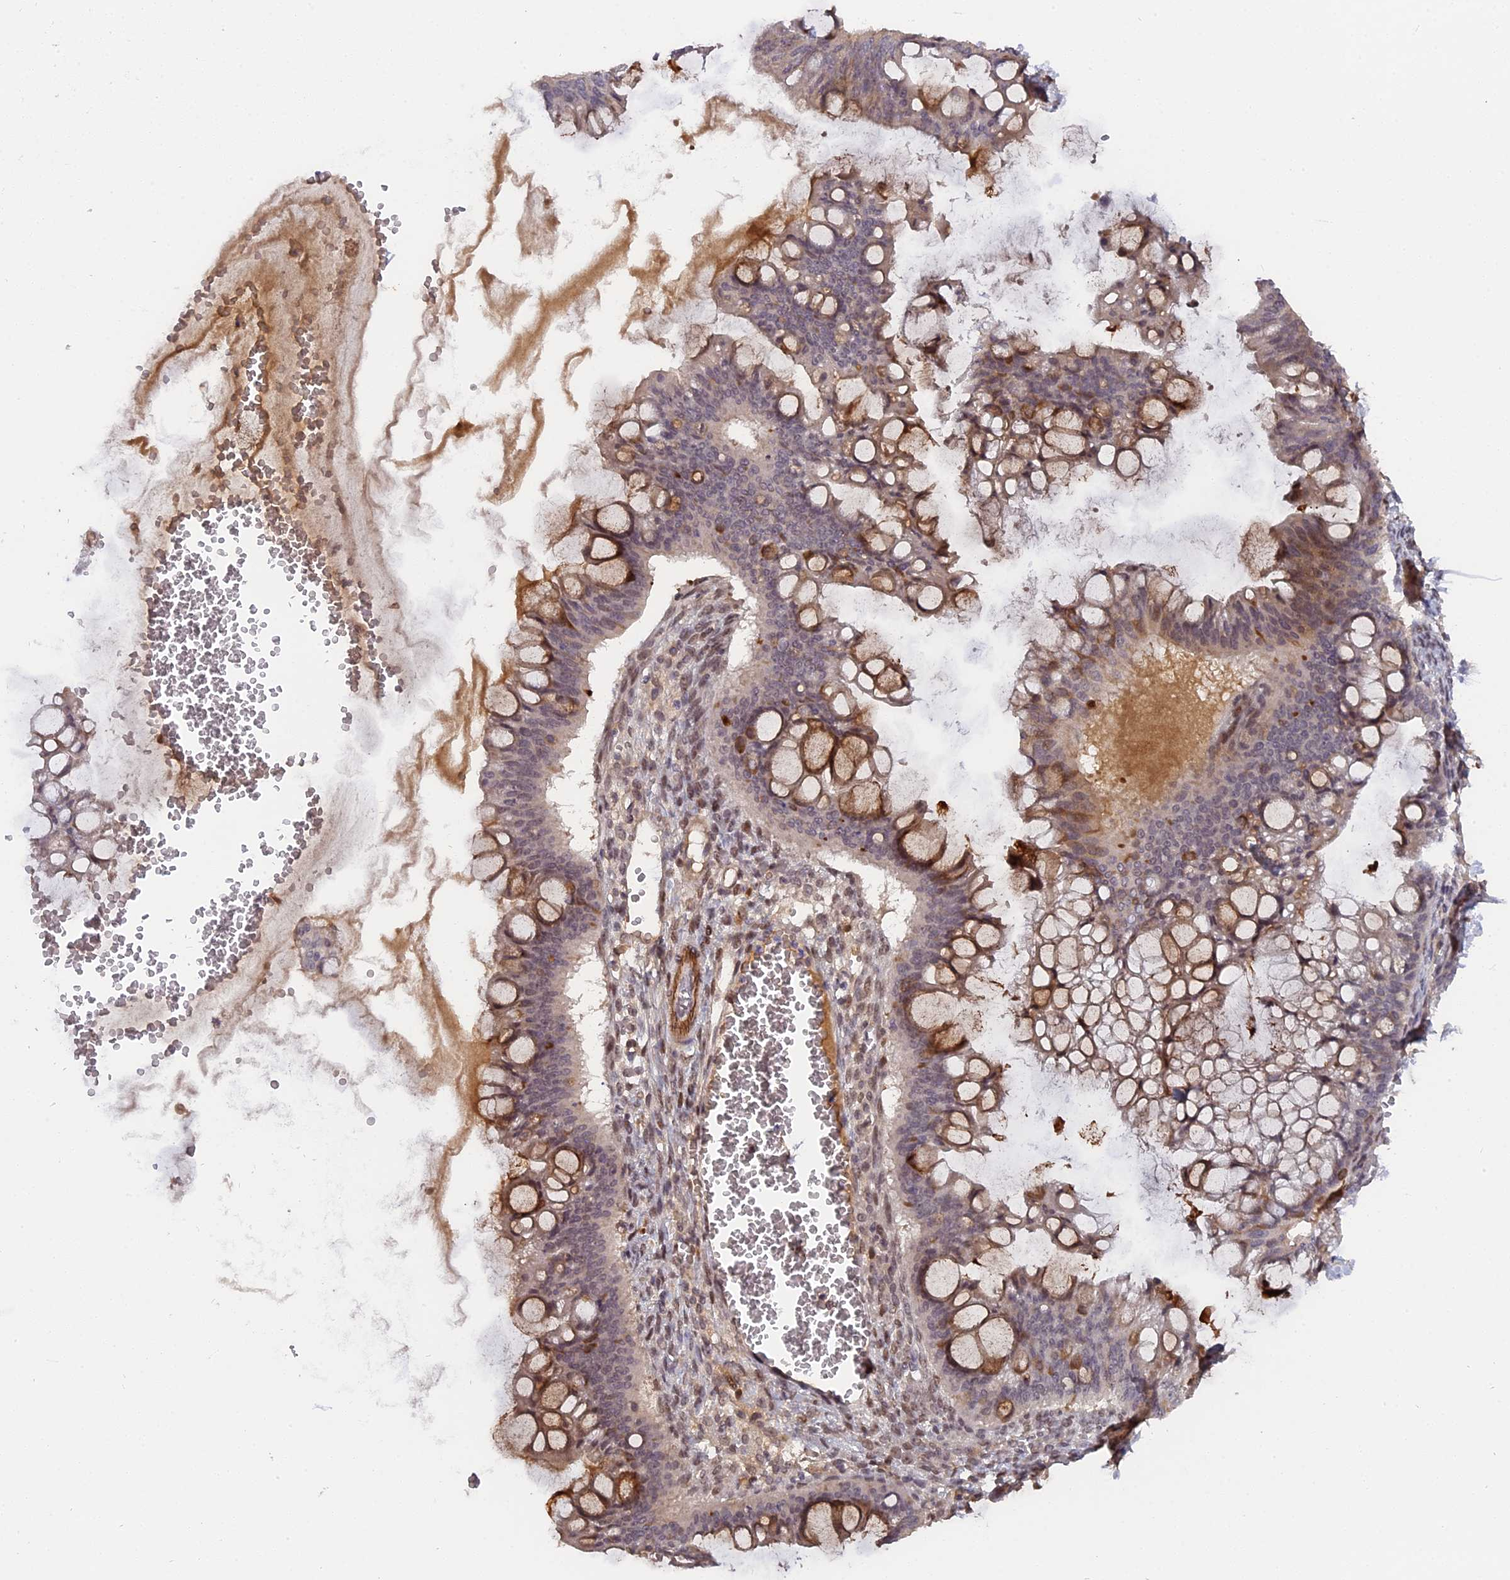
{"staining": {"intensity": "moderate", "quantity": "<25%", "location": "cytoplasmic/membranous"}, "tissue": "ovarian cancer", "cell_type": "Tumor cells", "image_type": "cancer", "snomed": [{"axis": "morphology", "description": "Cystadenocarcinoma, mucinous, NOS"}, {"axis": "topography", "description": "Ovary"}], "caption": "A low amount of moderate cytoplasmic/membranous expression is appreciated in approximately <25% of tumor cells in ovarian cancer (mucinous cystadenocarcinoma) tissue. Nuclei are stained in blue.", "gene": "PYGO1", "patient": {"sex": "female", "age": 73}}